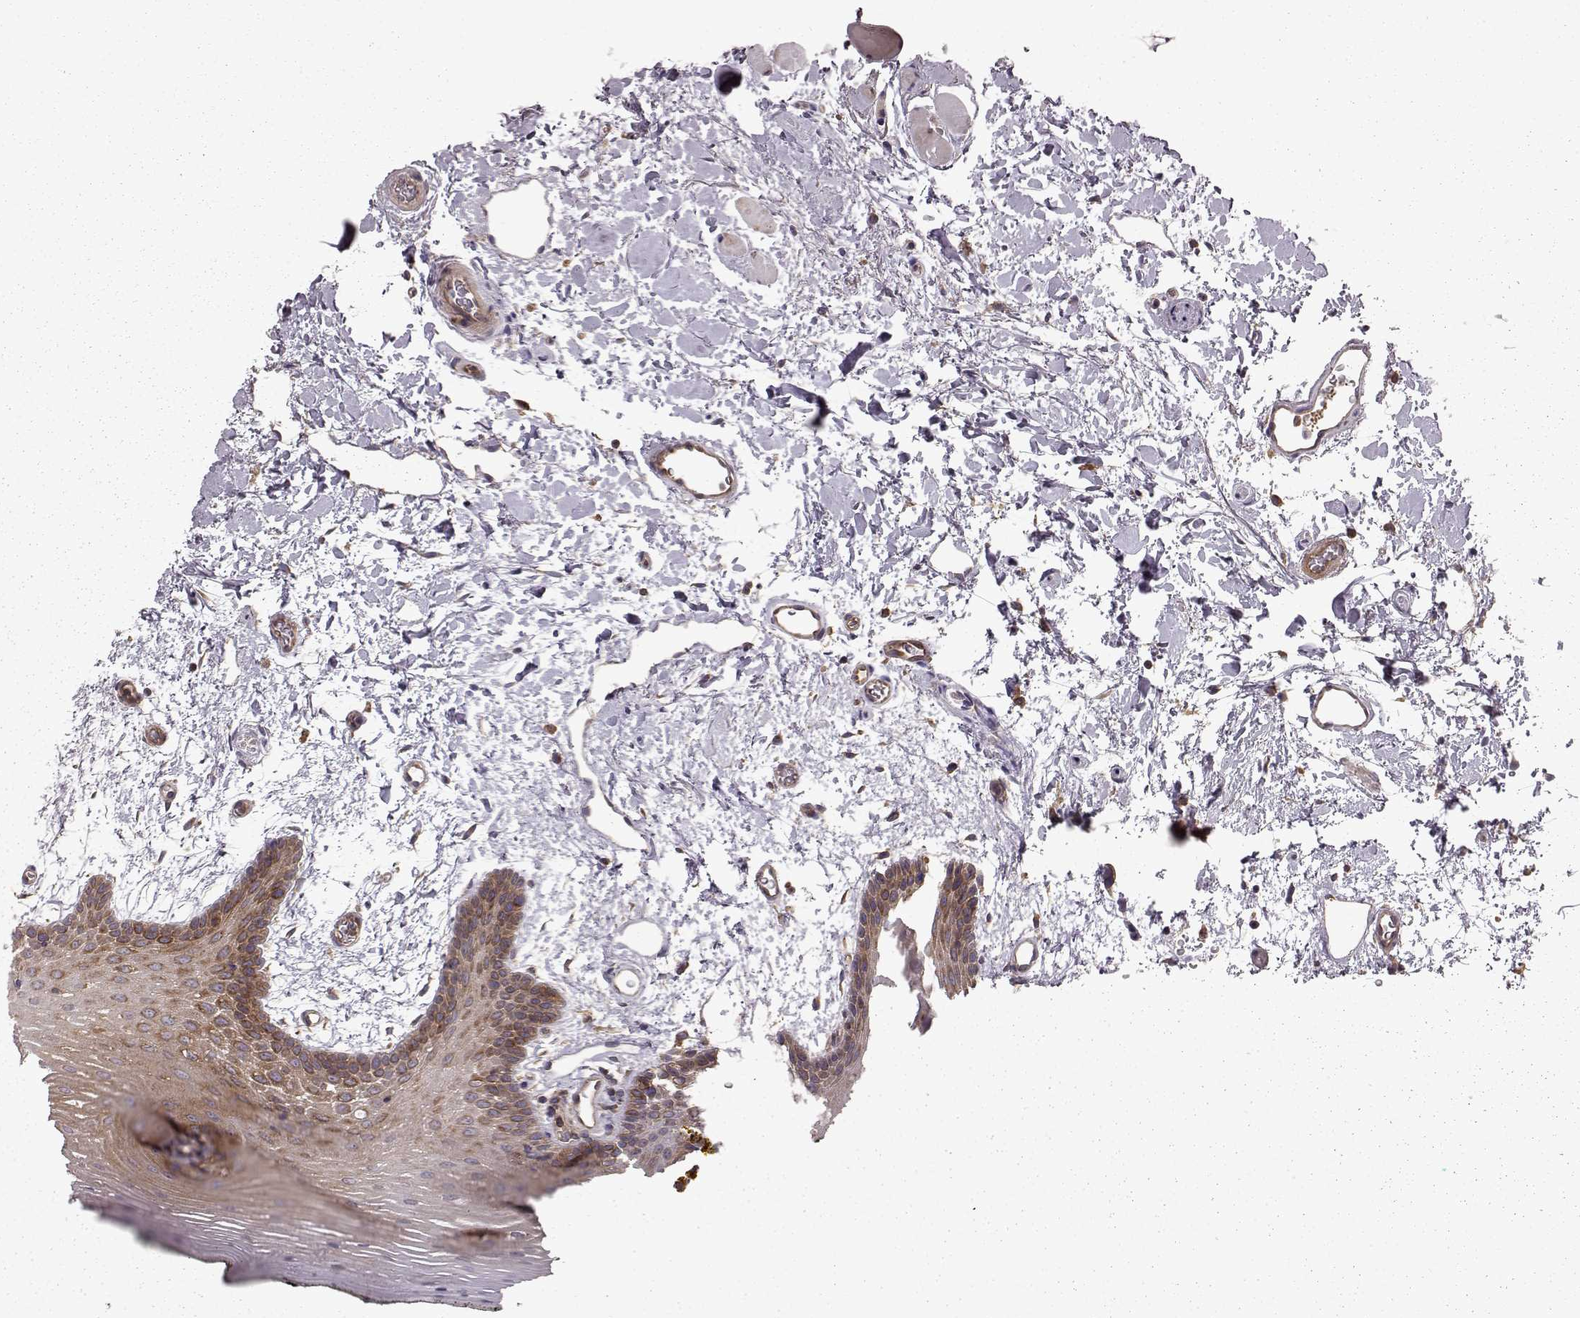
{"staining": {"intensity": "moderate", "quantity": "25%-75%", "location": "cytoplasmic/membranous"}, "tissue": "oral mucosa", "cell_type": "Squamous epithelial cells", "image_type": "normal", "snomed": [{"axis": "morphology", "description": "Normal tissue, NOS"}, {"axis": "topography", "description": "Oral tissue"}, {"axis": "topography", "description": "Head-Neck"}], "caption": "Oral mucosa stained for a protein shows moderate cytoplasmic/membranous positivity in squamous epithelial cells. (DAB (3,3'-diaminobenzidine) = brown stain, brightfield microscopy at high magnification).", "gene": "RABGAP1", "patient": {"sex": "male", "age": 65}}